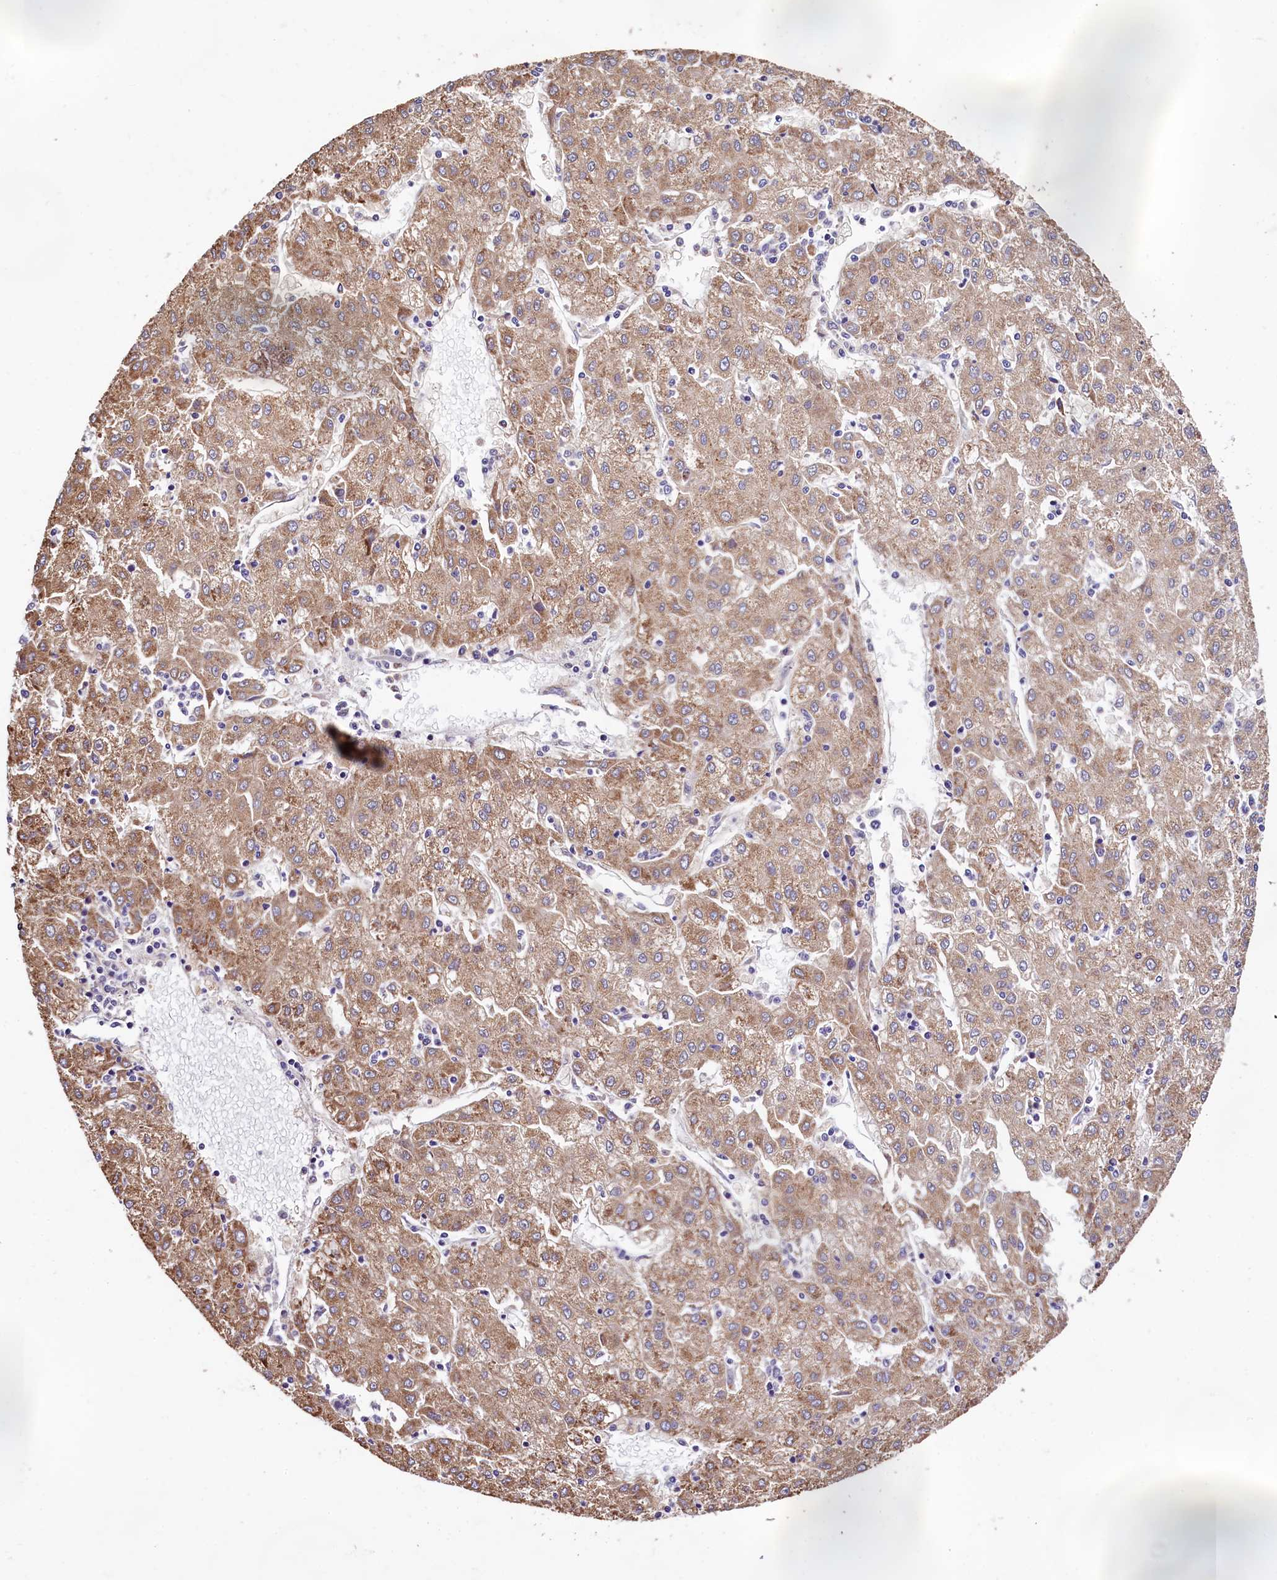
{"staining": {"intensity": "moderate", "quantity": ">75%", "location": "cytoplasmic/membranous"}, "tissue": "liver cancer", "cell_type": "Tumor cells", "image_type": "cancer", "snomed": [{"axis": "morphology", "description": "Carcinoma, Hepatocellular, NOS"}, {"axis": "topography", "description": "Liver"}], "caption": "High-magnification brightfield microscopy of liver hepatocellular carcinoma stained with DAB (3,3'-diaminobenzidine) (brown) and counterstained with hematoxylin (blue). tumor cells exhibit moderate cytoplasmic/membranous expression is present in about>75% of cells. (Brightfield microscopy of DAB IHC at high magnification).", "gene": "KLC2", "patient": {"sex": "male", "age": 72}}